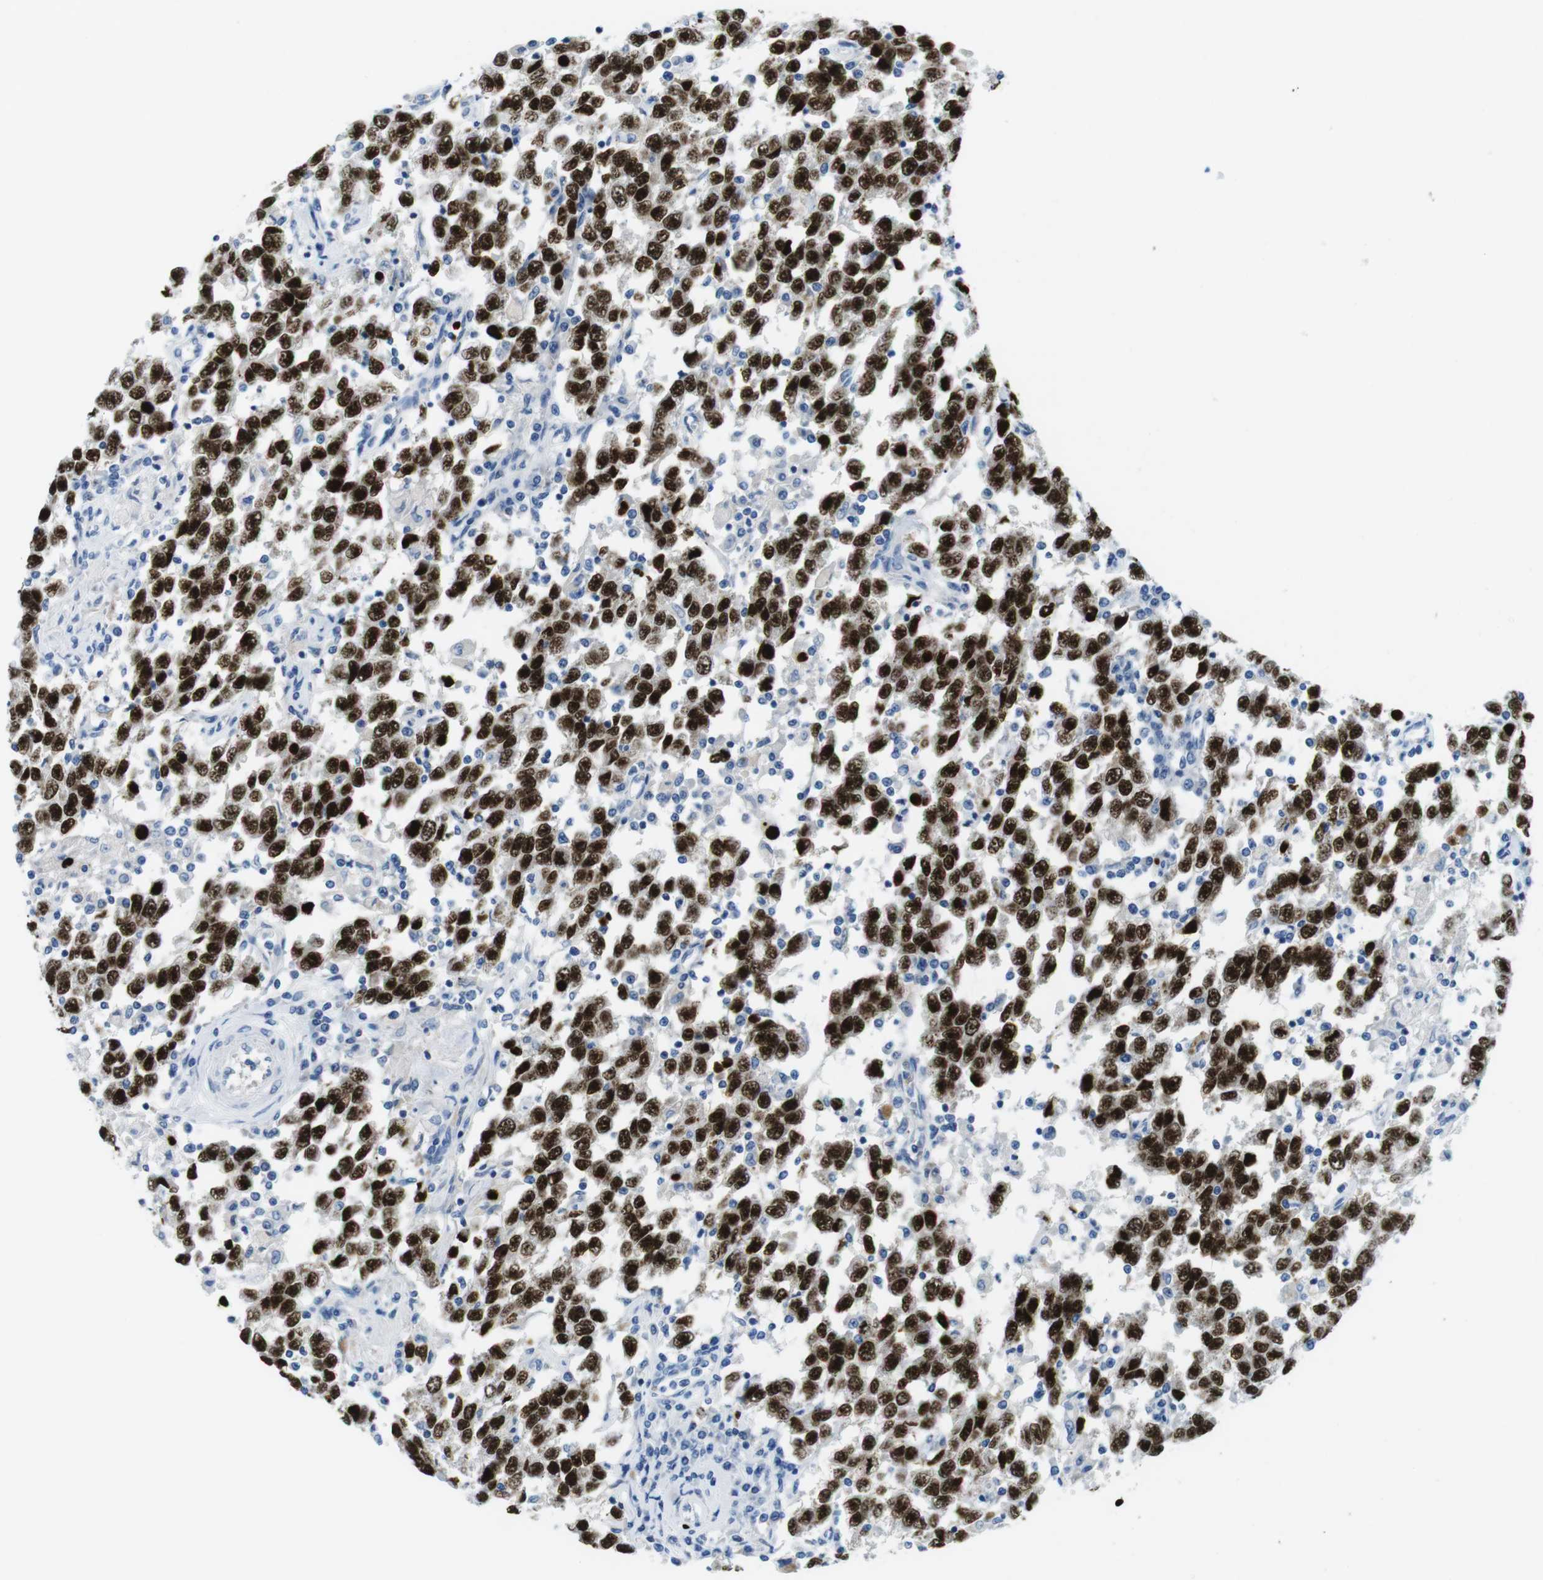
{"staining": {"intensity": "strong", "quantity": ">75%", "location": "nuclear"}, "tissue": "testis cancer", "cell_type": "Tumor cells", "image_type": "cancer", "snomed": [{"axis": "morphology", "description": "Seminoma, NOS"}, {"axis": "topography", "description": "Testis"}], "caption": "This photomicrograph demonstrates immunohistochemistry staining of testis seminoma, with high strong nuclear expression in approximately >75% of tumor cells.", "gene": "TFAP2C", "patient": {"sex": "male", "age": 41}}